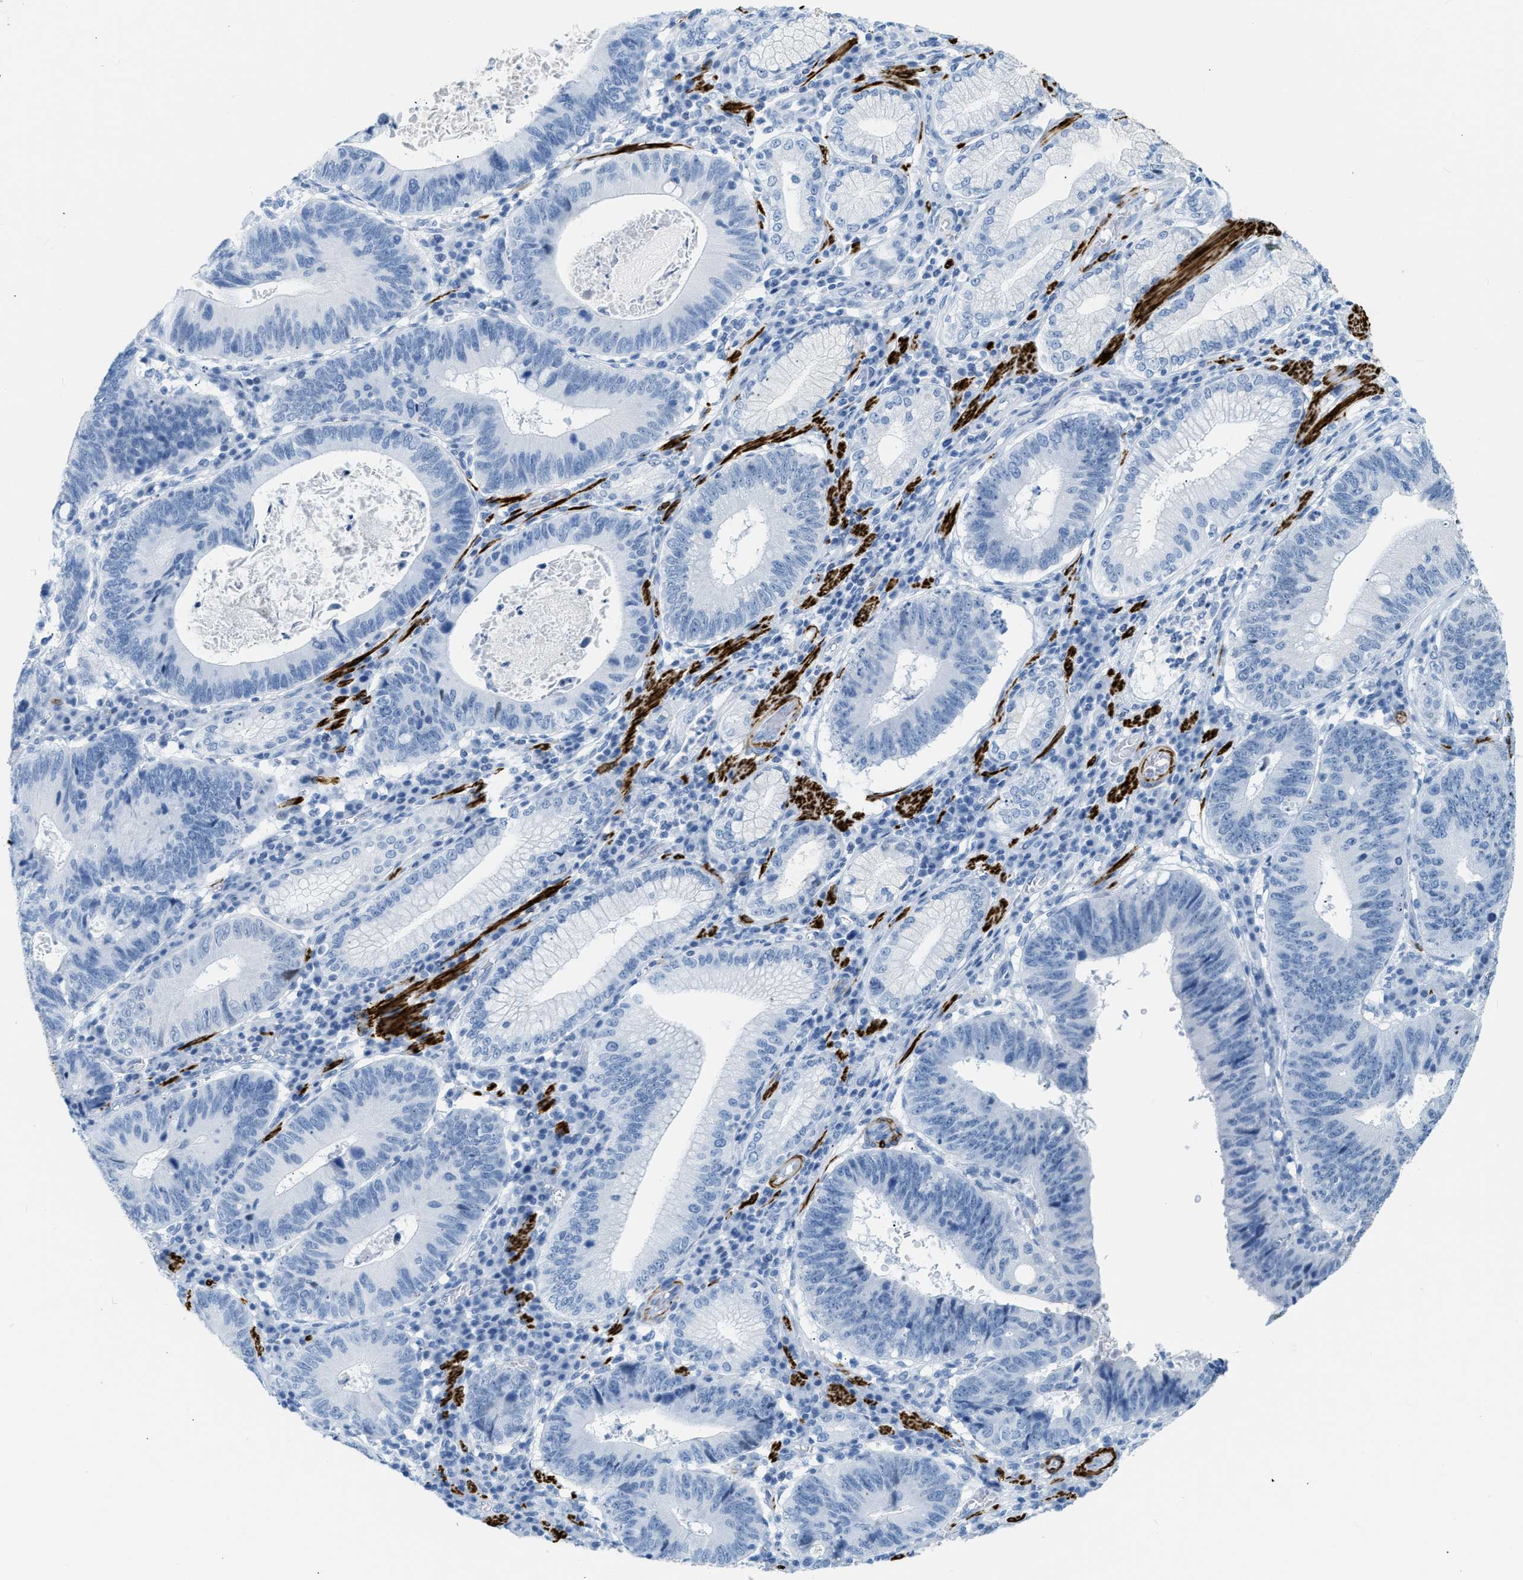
{"staining": {"intensity": "negative", "quantity": "none", "location": "none"}, "tissue": "stomach cancer", "cell_type": "Tumor cells", "image_type": "cancer", "snomed": [{"axis": "morphology", "description": "Adenocarcinoma, NOS"}, {"axis": "topography", "description": "Stomach"}], "caption": "Protein analysis of stomach cancer (adenocarcinoma) shows no significant expression in tumor cells.", "gene": "DES", "patient": {"sex": "male", "age": 59}}